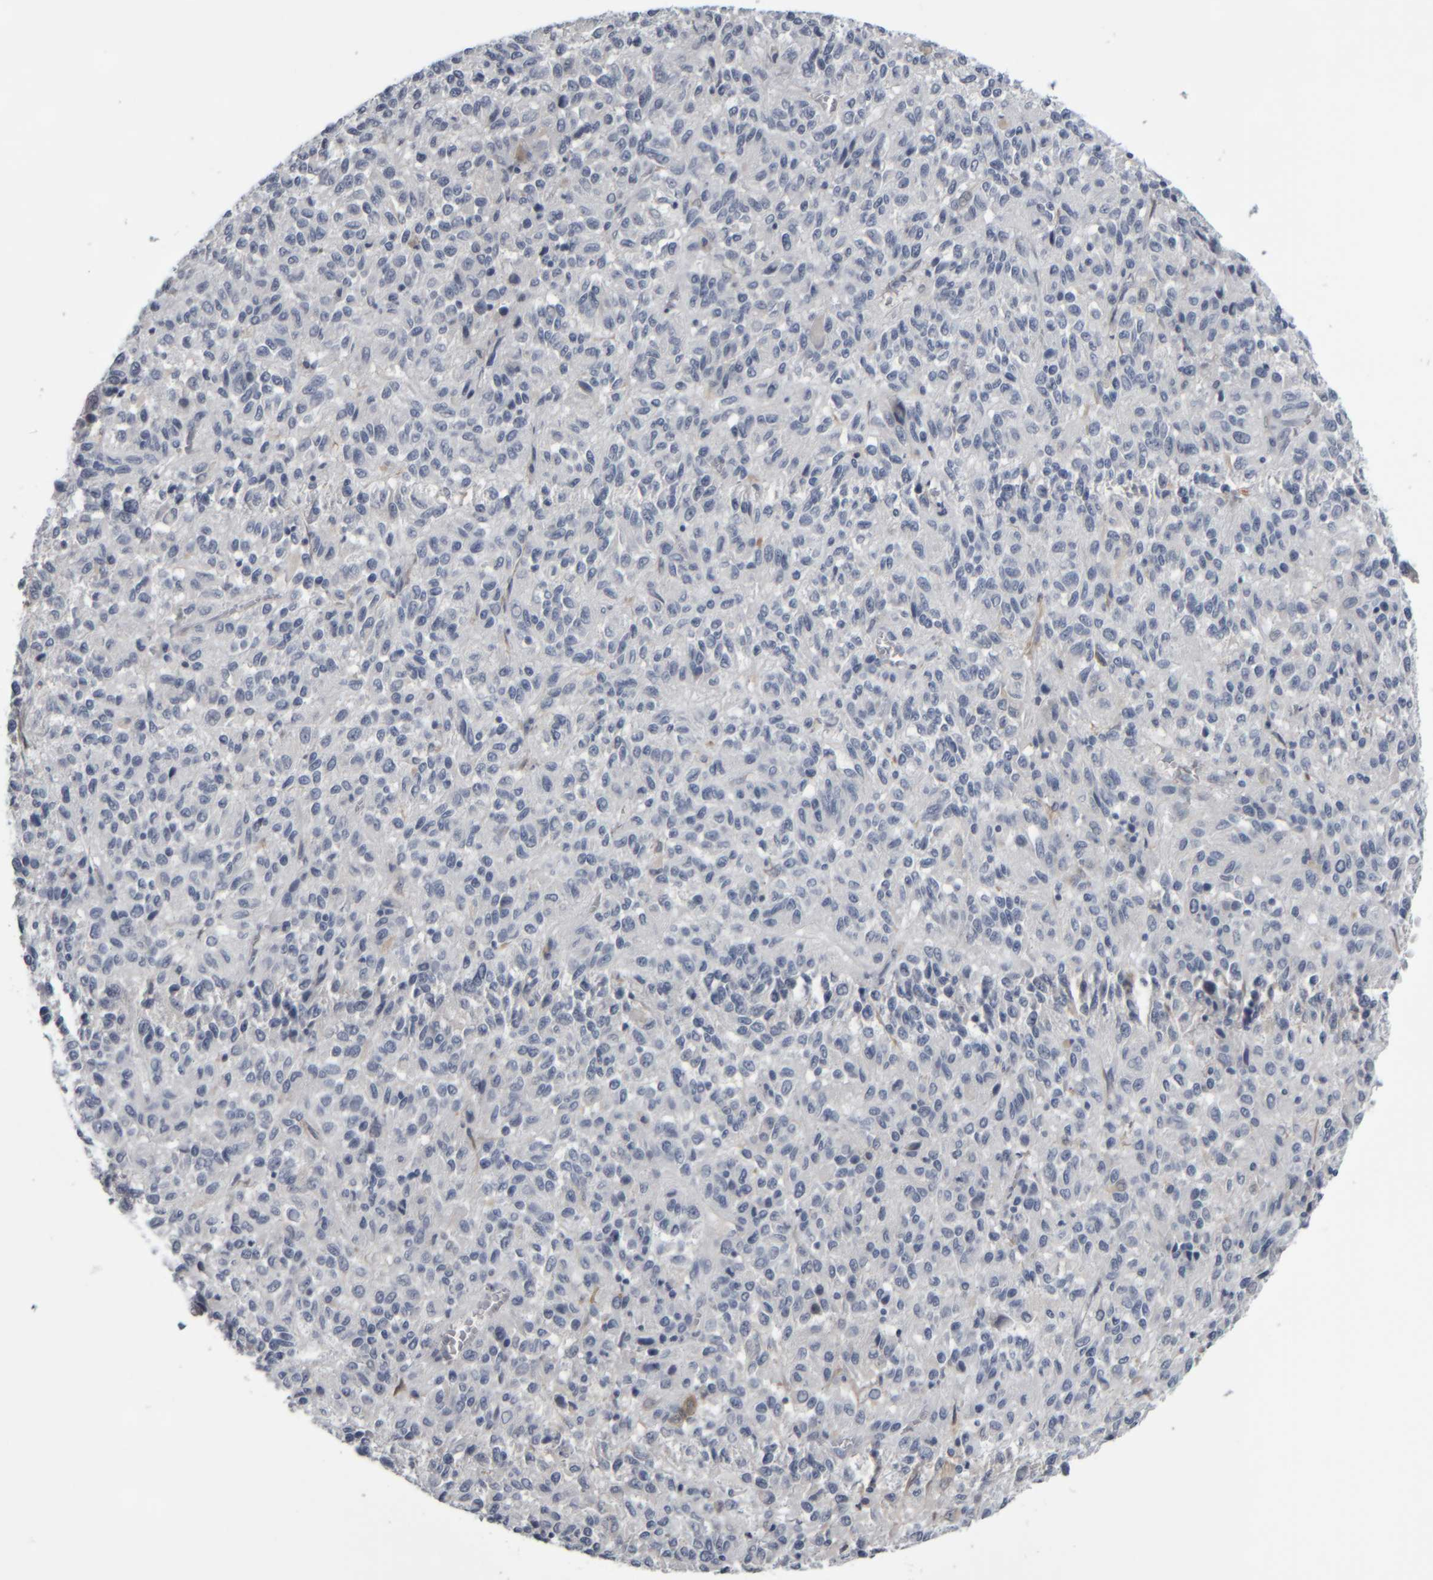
{"staining": {"intensity": "negative", "quantity": "none", "location": "none"}, "tissue": "melanoma", "cell_type": "Tumor cells", "image_type": "cancer", "snomed": [{"axis": "morphology", "description": "Malignant melanoma, Metastatic site"}, {"axis": "topography", "description": "Lung"}], "caption": "Protein analysis of malignant melanoma (metastatic site) reveals no significant positivity in tumor cells.", "gene": "COL14A1", "patient": {"sex": "male", "age": 64}}